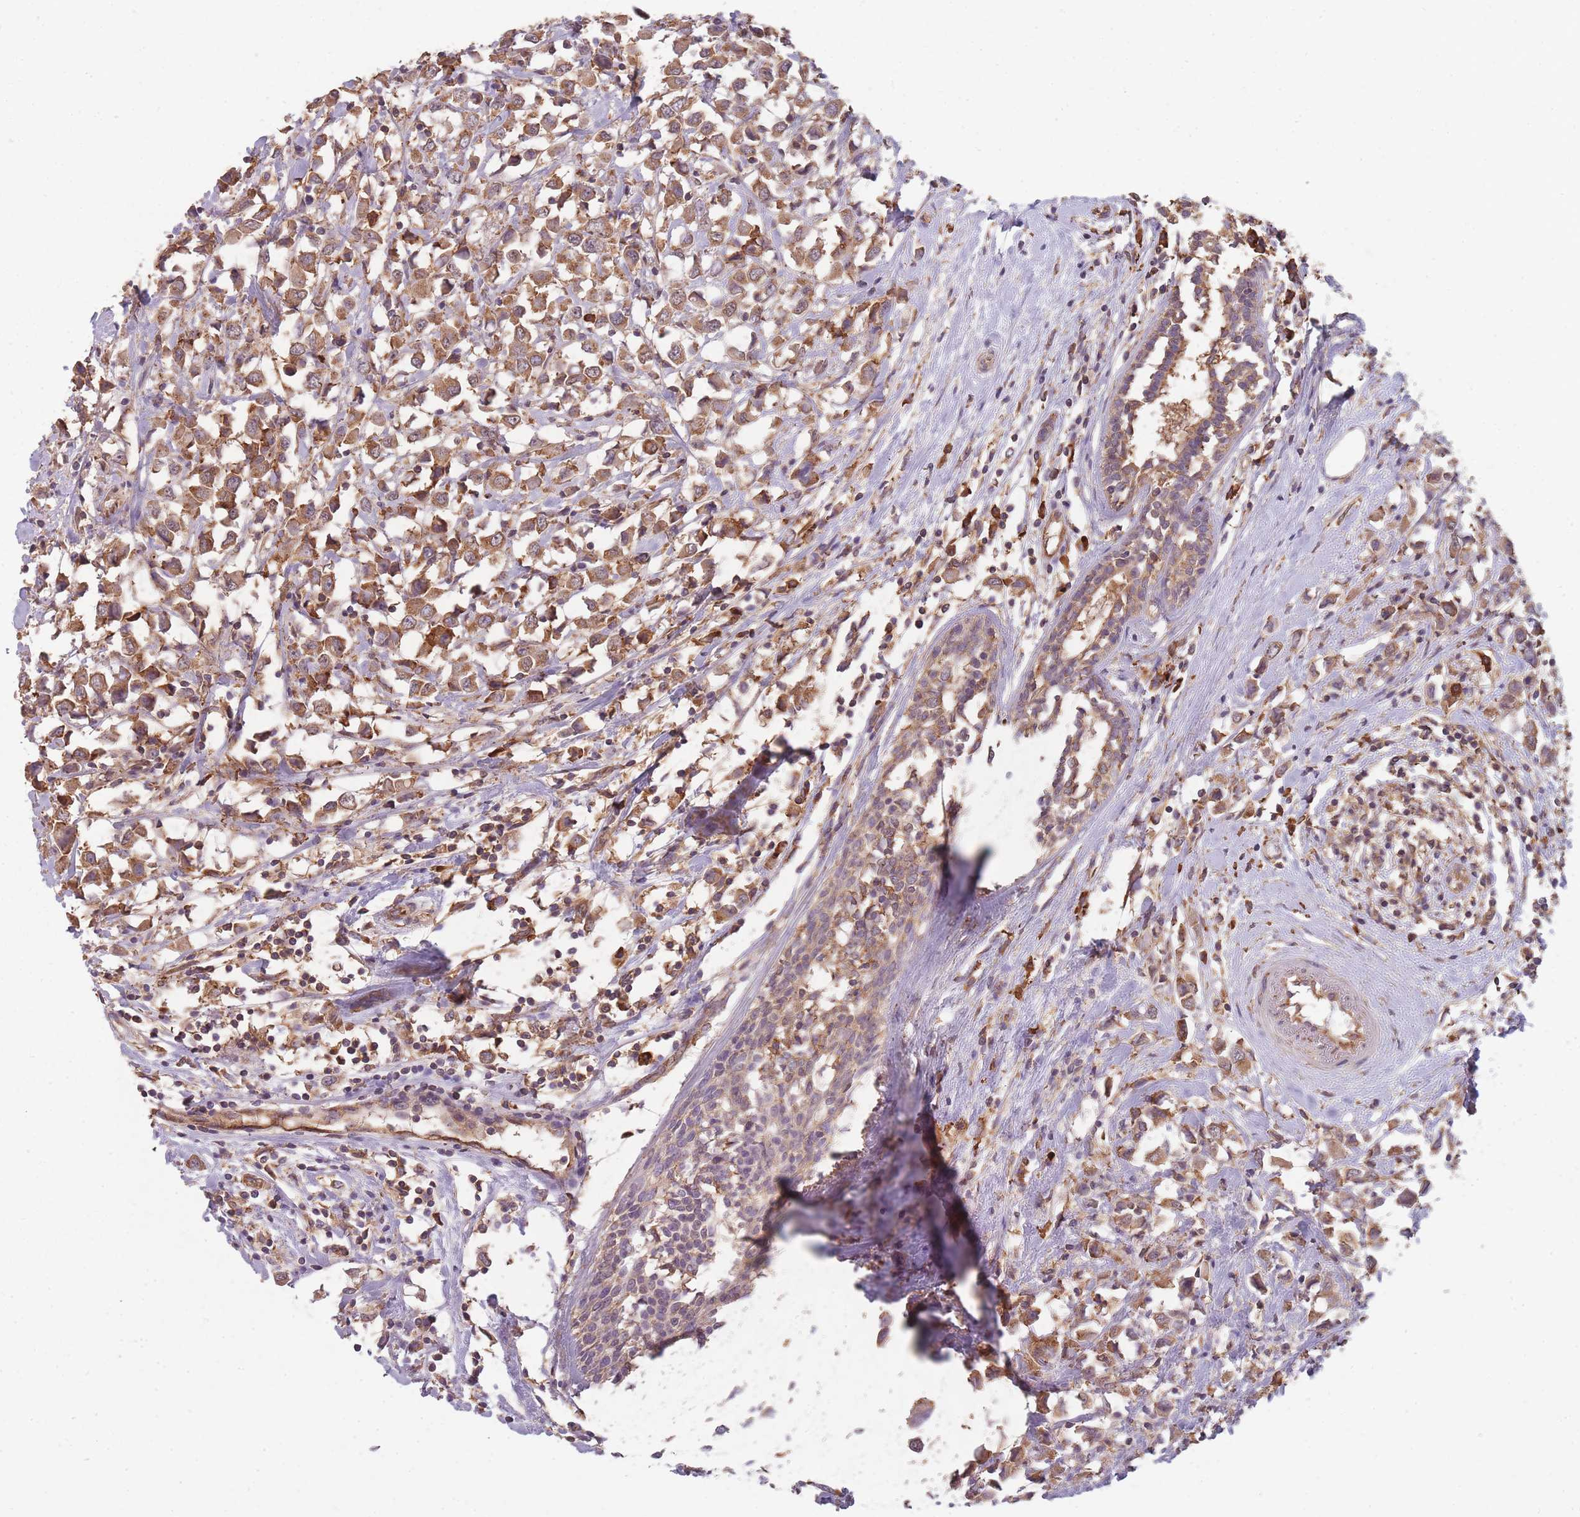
{"staining": {"intensity": "moderate", "quantity": ">75%", "location": "cytoplasmic/membranous"}, "tissue": "breast cancer", "cell_type": "Tumor cells", "image_type": "cancer", "snomed": [{"axis": "morphology", "description": "Duct carcinoma"}, {"axis": "topography", "description": "Breast"}], "caption": "Immunohistochemical staining of human breast intraductal carcinoma demonstrates moderate cytoplasmic/membranous protein staining in approximately >75% of tumor cells.", "gene": "SANBR", "patient": {"sex": "female", "age": 61}}